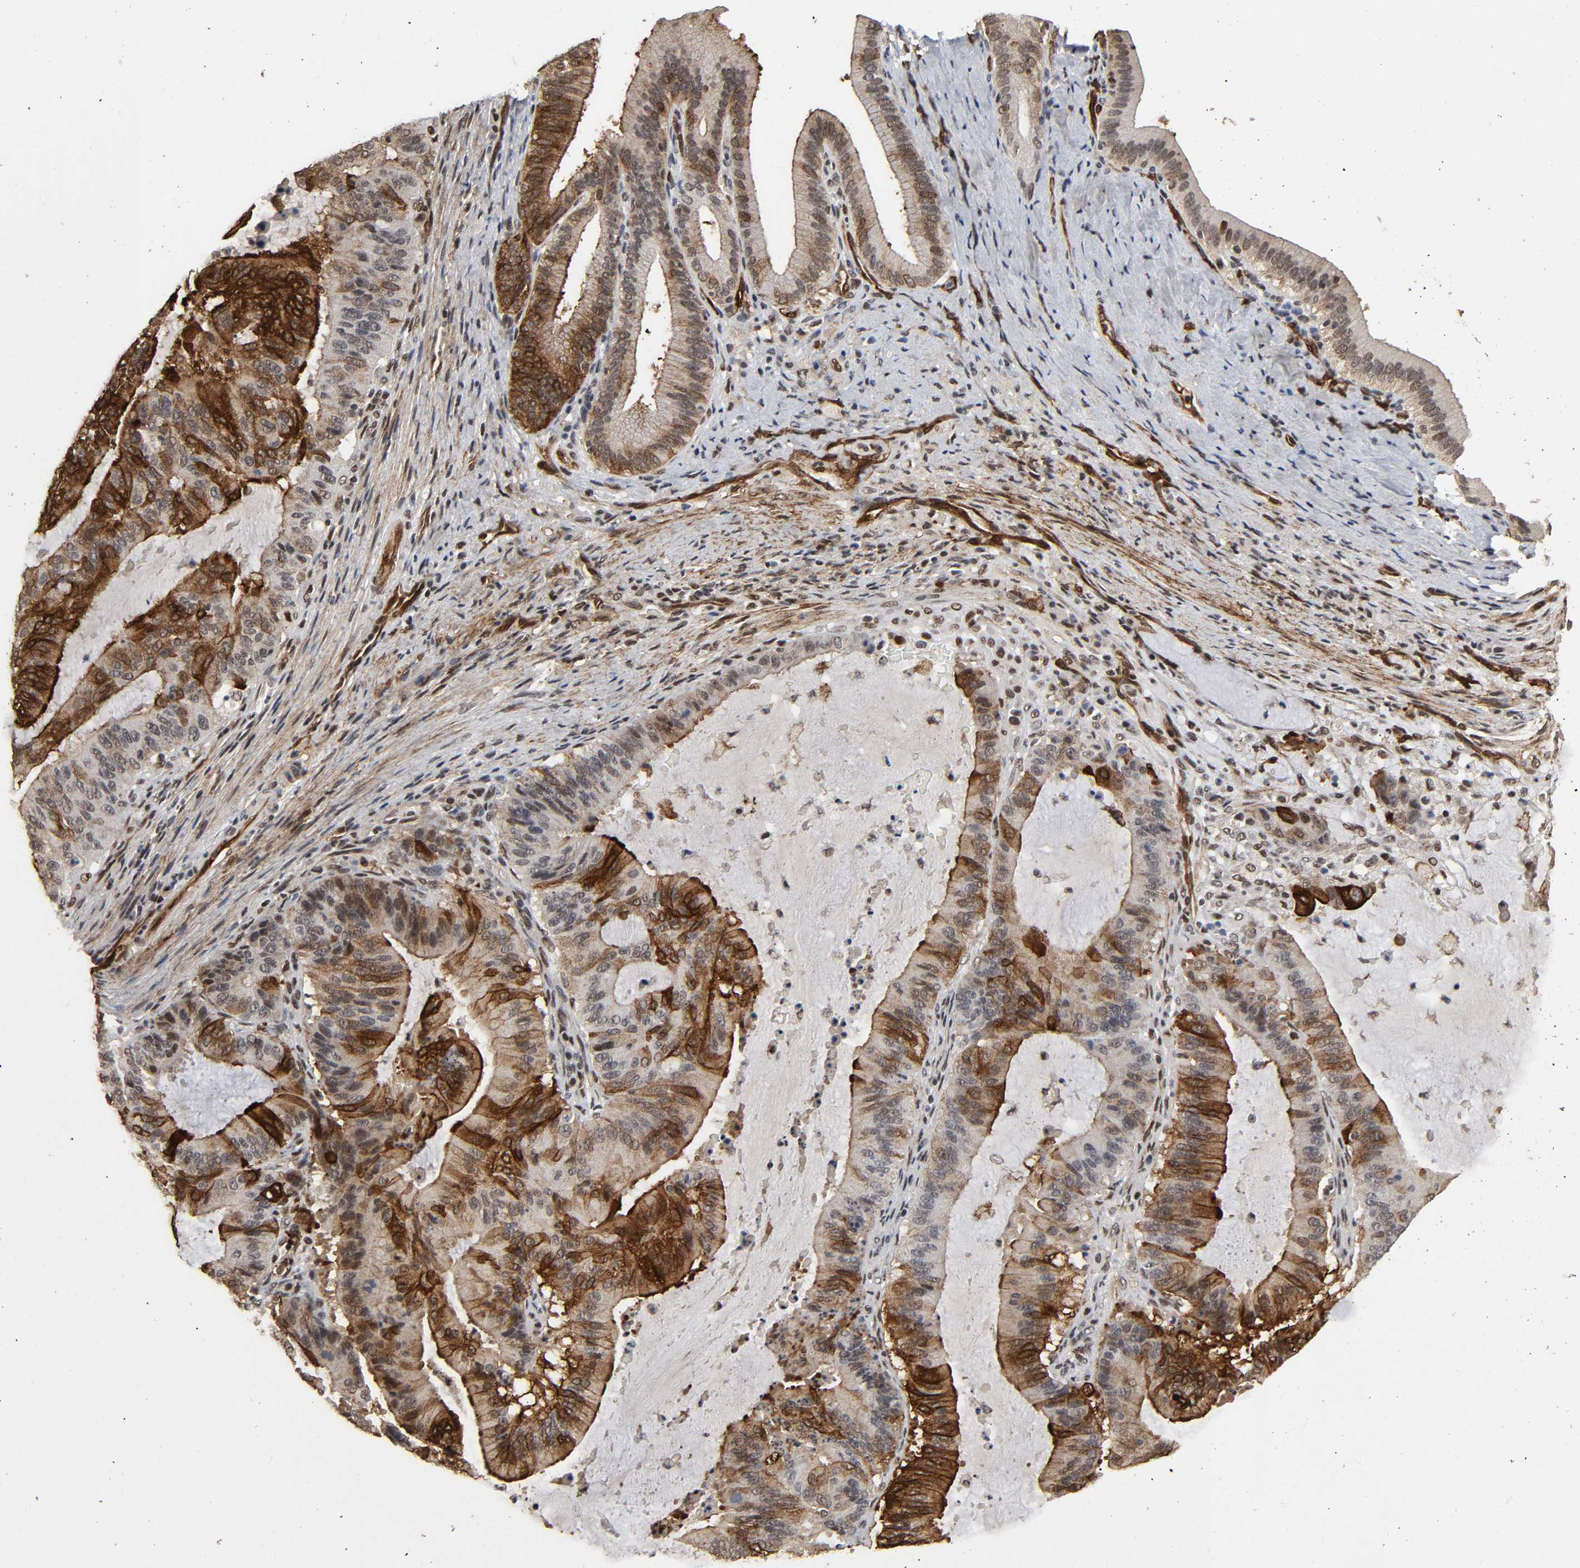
{"staining": {"intensity": "strong", "quantity": "25%-75%", "location": "cytoplasmic/membranous,nuclear"}, "tissue": "liver cancer", "cell_type": "Tumor cells", "image_type": "cancer", "snomed": [{"axis": "morphology", "description": "Cholangiocarcinoma"}, {"axis": "topography", "description": "Liver"}], "caption": "This histopathology image reveals liver cancer stained with IHC to label a protein in brown. The cytoplasmic/membranous and nuclear of tumor cells show strong positivity for the protein. Nuclei are counter-stained blue.", "gene": "AHNAK2", "patient": {"sex": "female", "age": 73}}